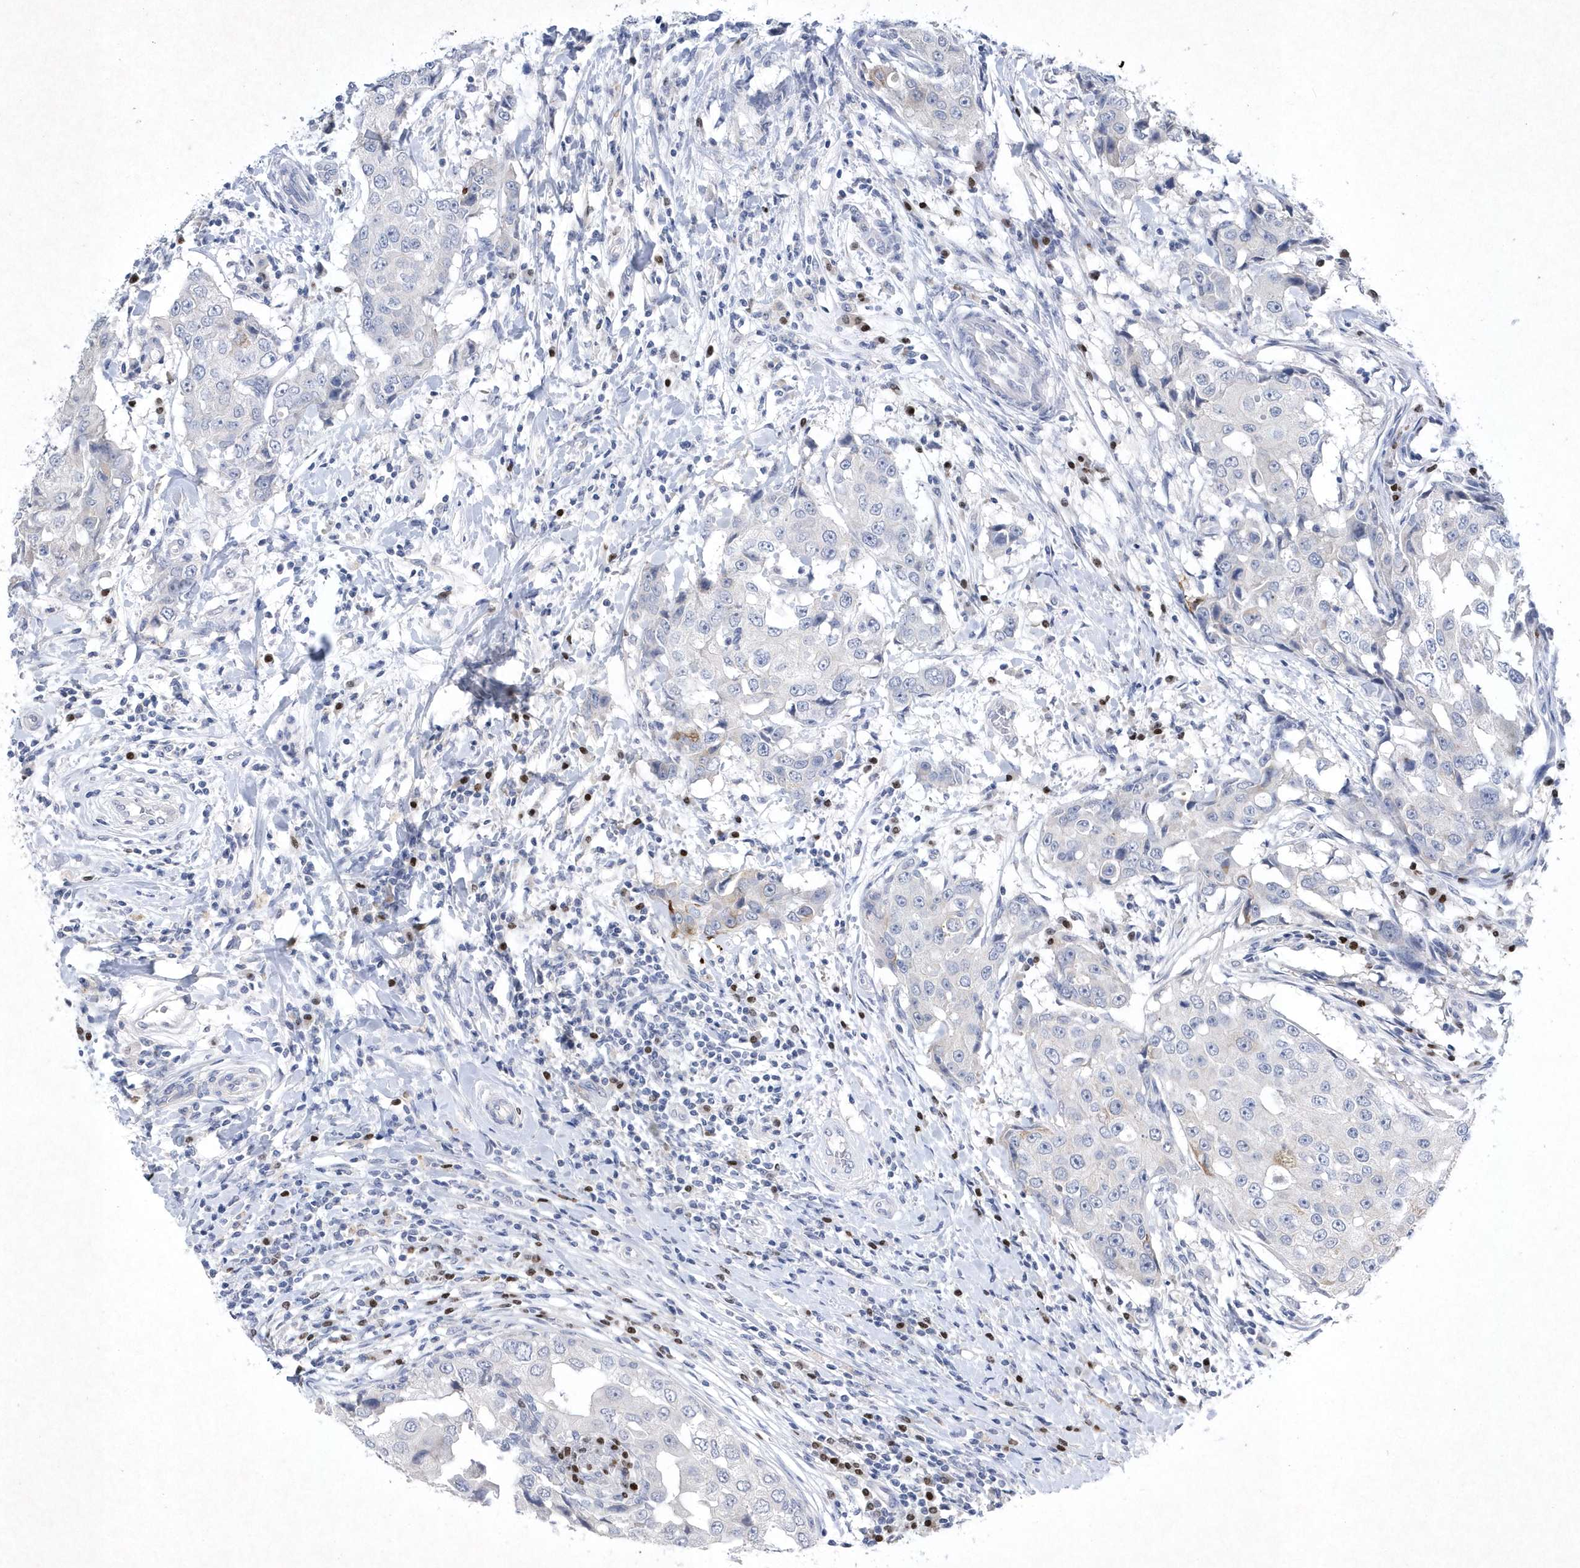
{"staining": {"intensity": "negative", "quantity": "none", "location": "none"}, "tissue": "breast cancer", "cell_type": "Tumor cells", "image_type": "cancer", "snomed": [{"axis": "morphology", "description": "Duct carcinoma"}, {"axis": "topography", "description": "Breast"}], "caption": "IHC photomicrograph of neoplastic tissue: breast intraductal carcinoma stained with DAB (3,3'-diaminobenzidine) shows no significant protein staining in tumor cells. The staining is performed using DAB brown chromogen with nuclei counter-stained in using hematoxylin.", "gene": "BHLHA15", "patient": {"sex": "female", "age": 27}}